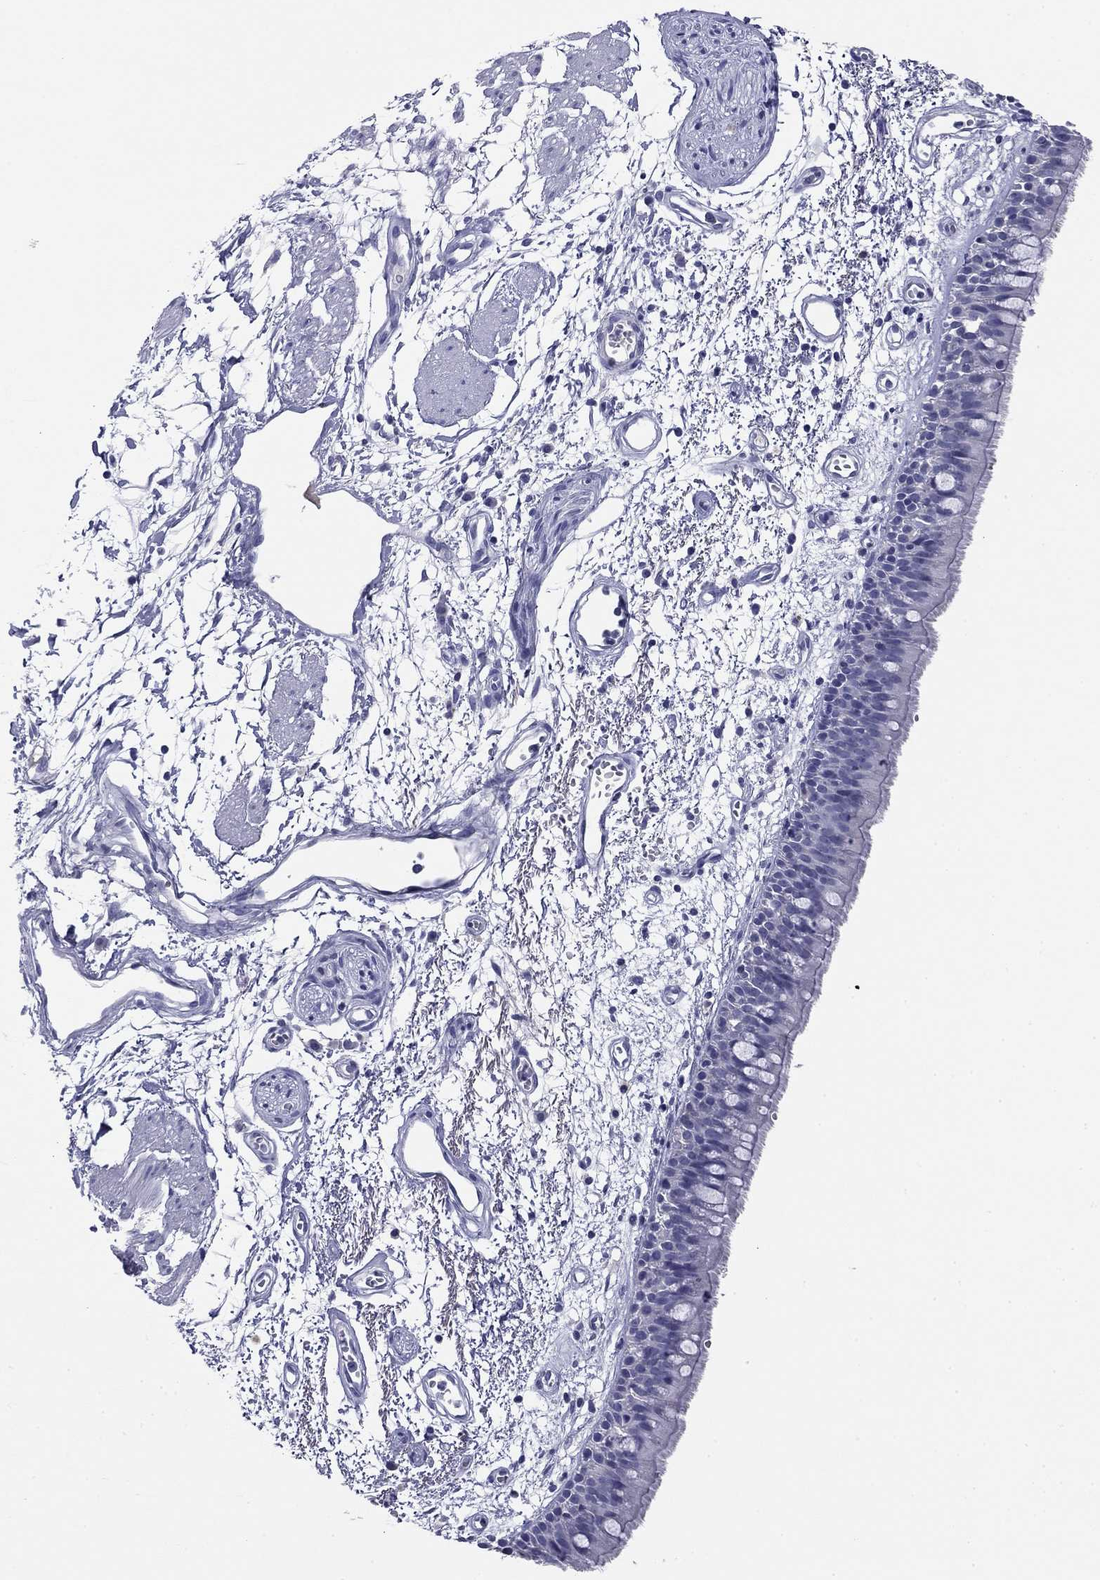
{"staining": {"intensity": "negative", "quantity": "none", "location": "none"}, "tissue": "bronchus", "cell_type": "Respiratory epithelial cells", "image_type": "normal", "snomed": [{"axis": "morphology", "description": "Normal tissue, NOS"}, {"axis": "morphology", "description": "Squamous cell carcinoma, NOS"}, {"axis": "topography", "description": "Cartilage tissue"}, {"axis": "topography", "description": "Bronchus"}, {"axis": "topography", "description": "Lung"}], "caption": "Unremarkable bronchus was stained to show a protein in brown. There is no significant expression in respiratory epithelial cells. Nuclei are stained in blue.", "gene": "ABCC2", "patient": {"sex": "male", "age": 66}}